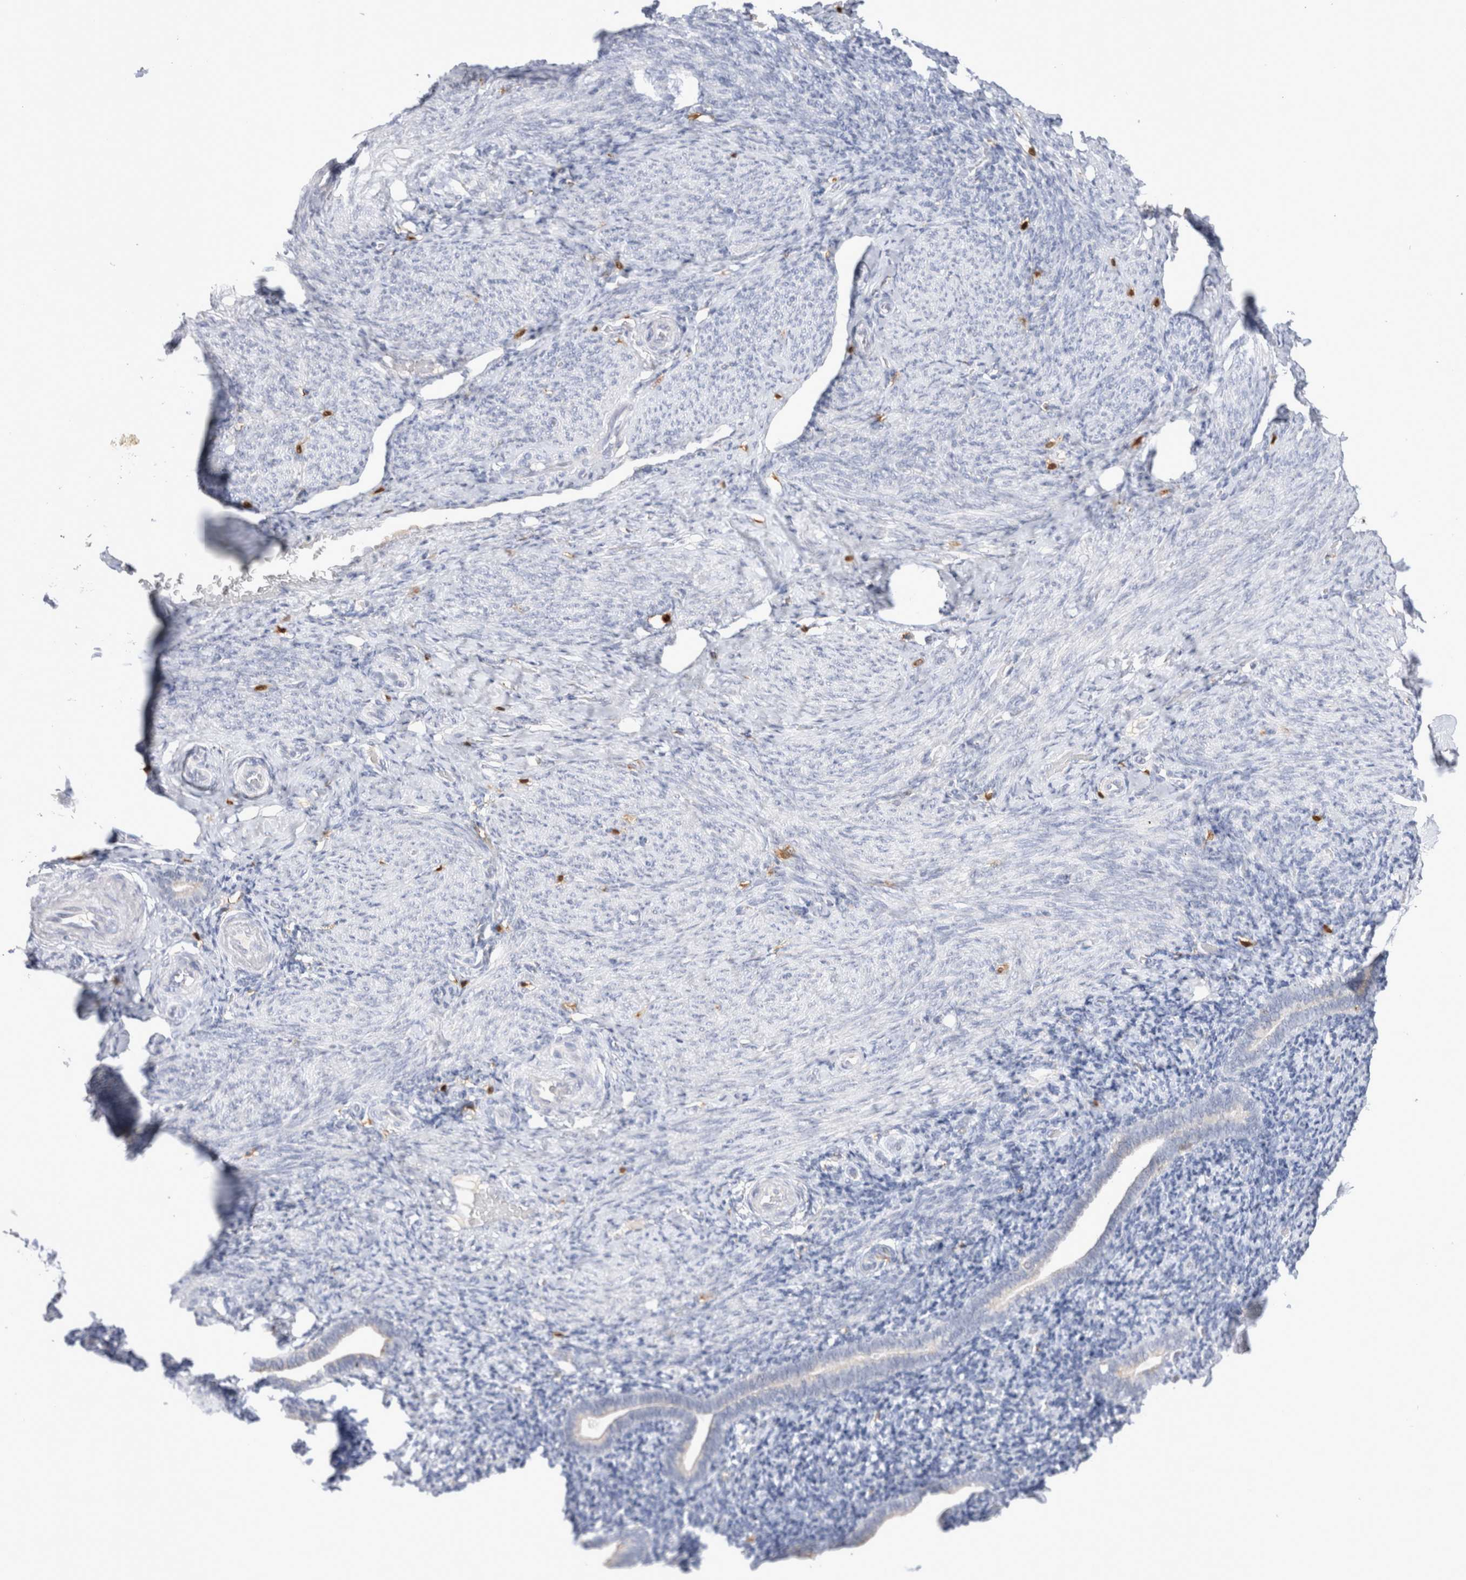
{"staining": {"intensity": "negative", "quantity": "none", "location": "none"}, "tissue": "endometrium", "cell_type": "Cells in endometrial stroma", "image_type": "normal", "snomed": [{"axis": "morphology", "description": "Normal tissue, NOS"}, {"axis": "topography", "description": "Endometrium"}], "caption": "The photomicrograph exhibits no significant positivity in cells in endometrial stroma of endometrium. (DAB (3,3'-diaminobenzidine) immunohistochemistry, high magnification).", "gene": "HPGDS", "patient": {"sex": "female", "age": 51}}